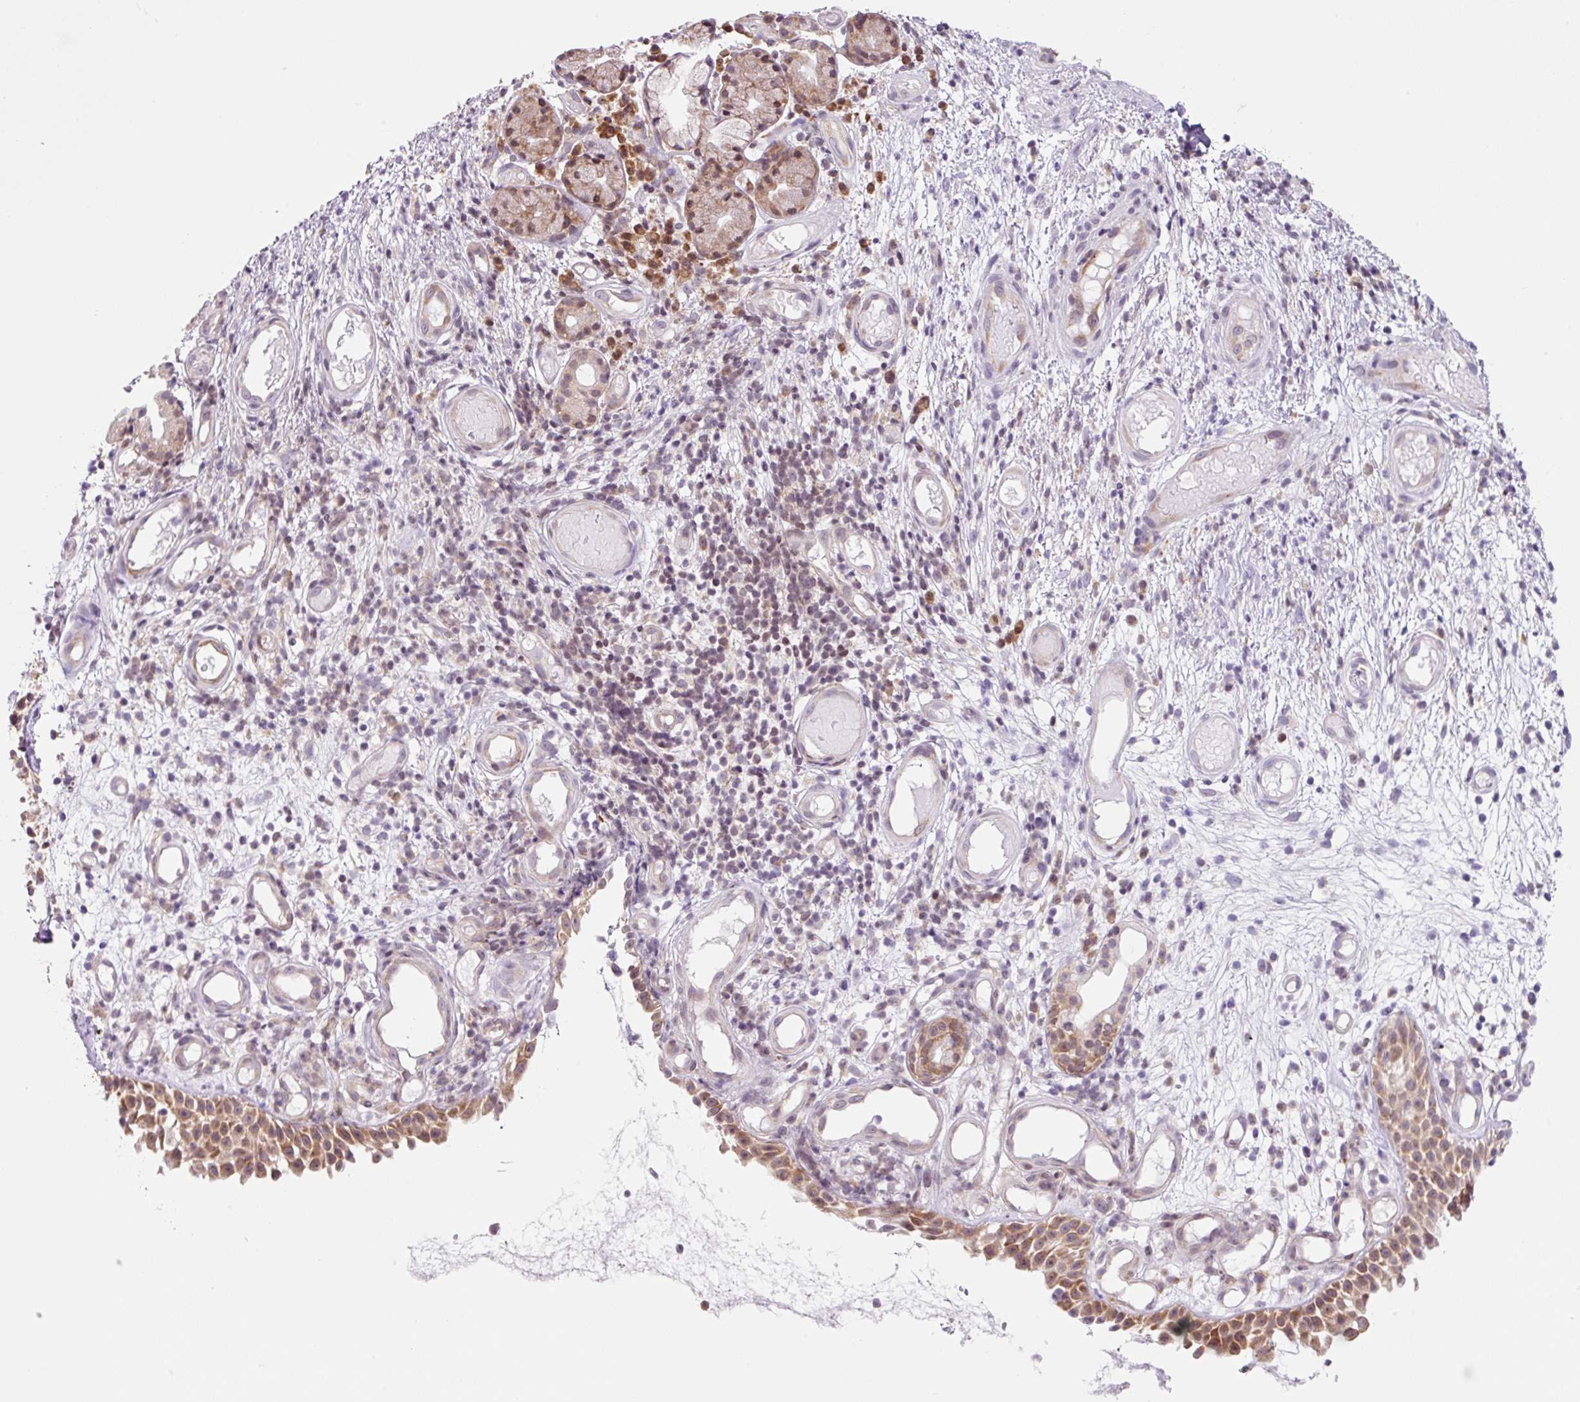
{"staining": {"intensity": "moderate", "quantity": ">75%", "location": "cytoplasmic/membranous,nuclear"}, "tissue": "nasopharynx", "cell_type": "Respiratory epithelial cells", "image_type": "normal", "snomed": [{"axis": "morphology", "description": "Normal tissue, NOS"}, {"axis": "morphology", "description": "Inflammation, NOS"}, {"axis": "topography", "description": "Nasopharynx"}], "caption": "A brown stain shows moderate cytoplasmic/membranous,nuclear expression of a protein in respiratory epithelial cells of unremarkable human nasopharynx.", "gene": "RPL41", "patient": {"sex": "male", "age": 54}}